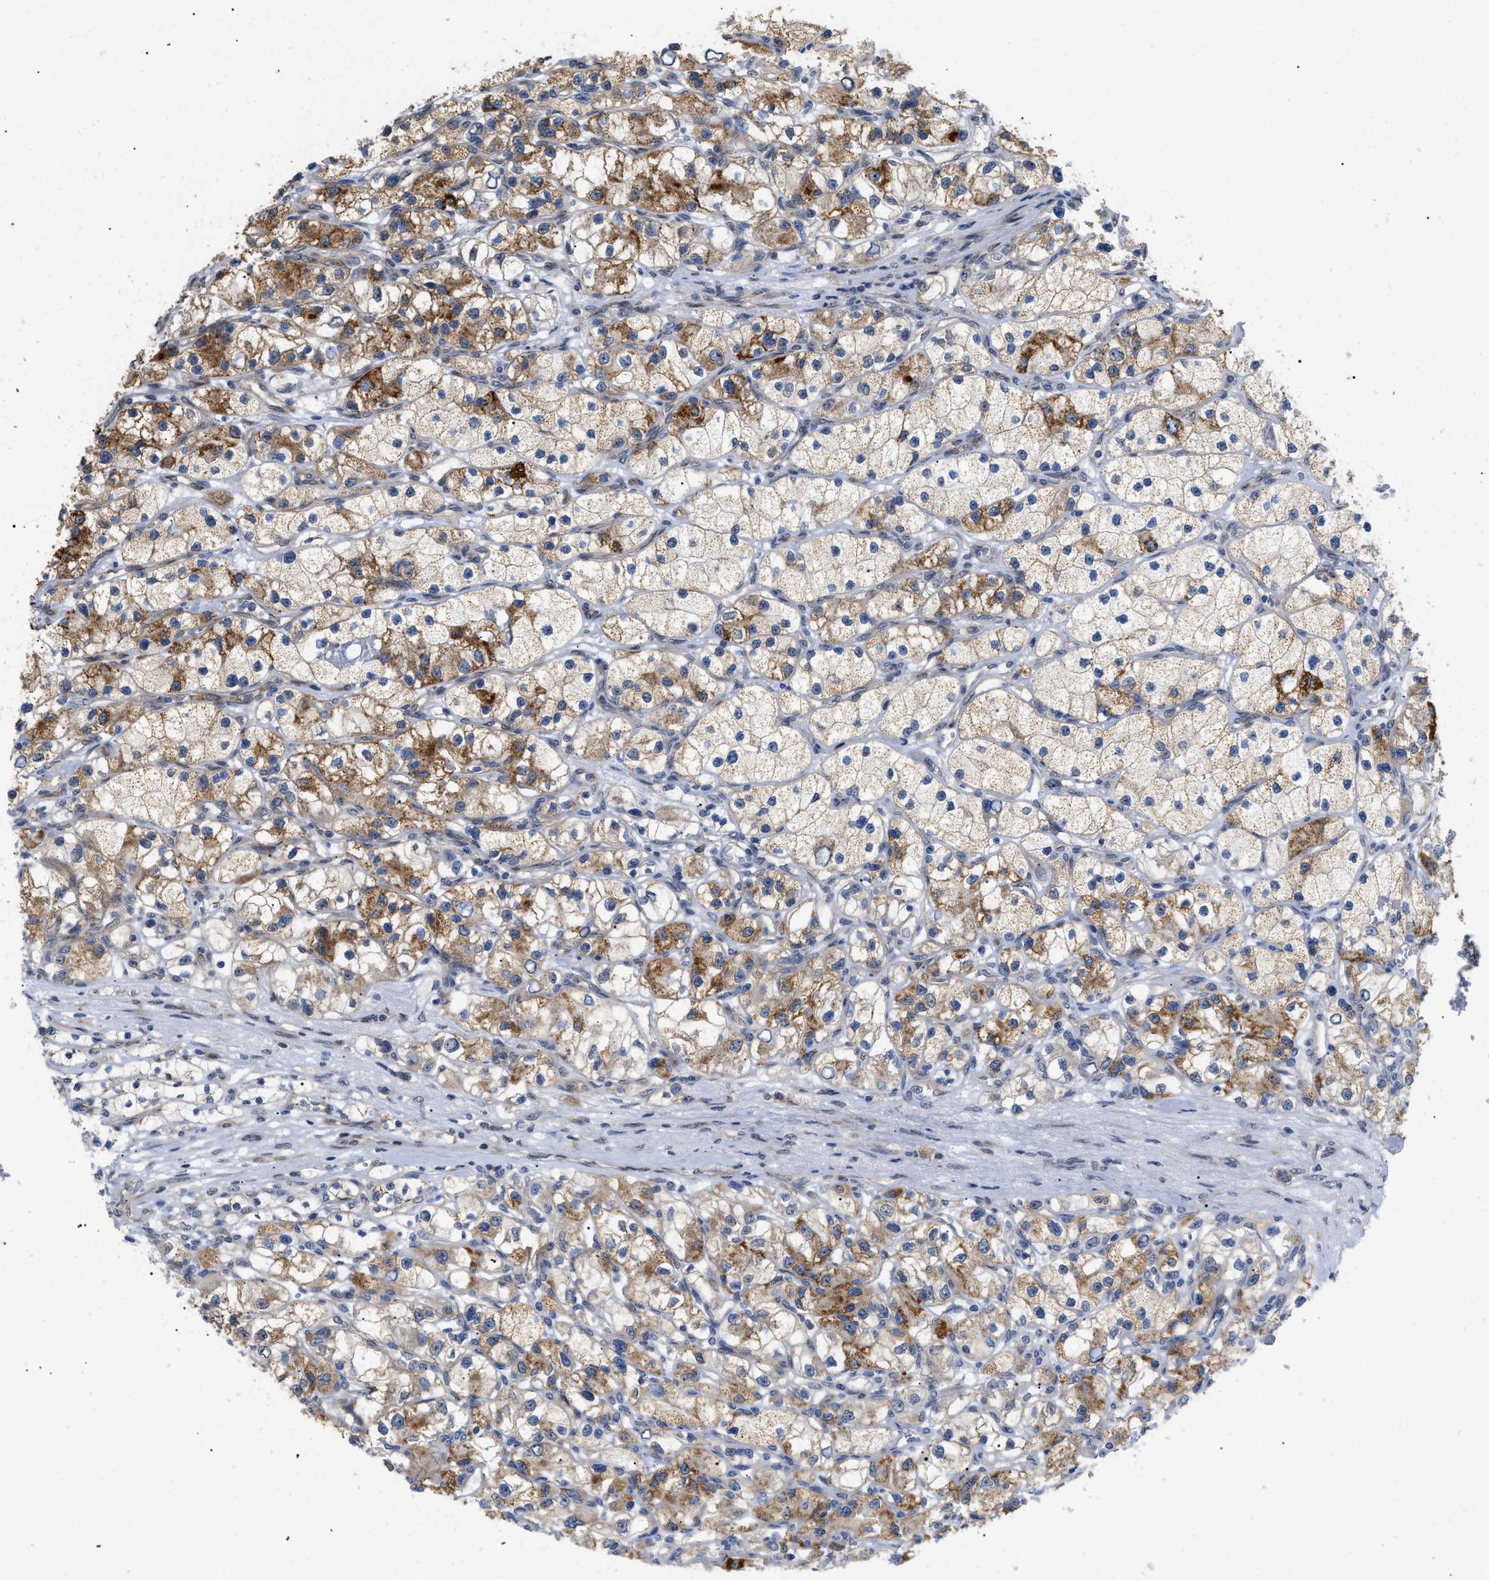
{"staining": {"intensity": "moderate", "quantity": "25%-75%", "location": "cytoplasmic/membranous"}, "tissue": "renal cancer", "cell_type": "Tumor cells", "image_type": "cancer", "snomed": [{"axis": "morphology", "description": "Adenocarcinoma, NOS"}, {"axis": "topography", "description": "Kidney"}], "caption": "Adenocarcinoma (renal) tissue shows moderate cytoplasmic/membranous expression in approximately 25%-75% of tumor cells, visualized by immunohistochemistry.", "gene": "SFXN5", "patient": {"sex": "female", "age": 57}}